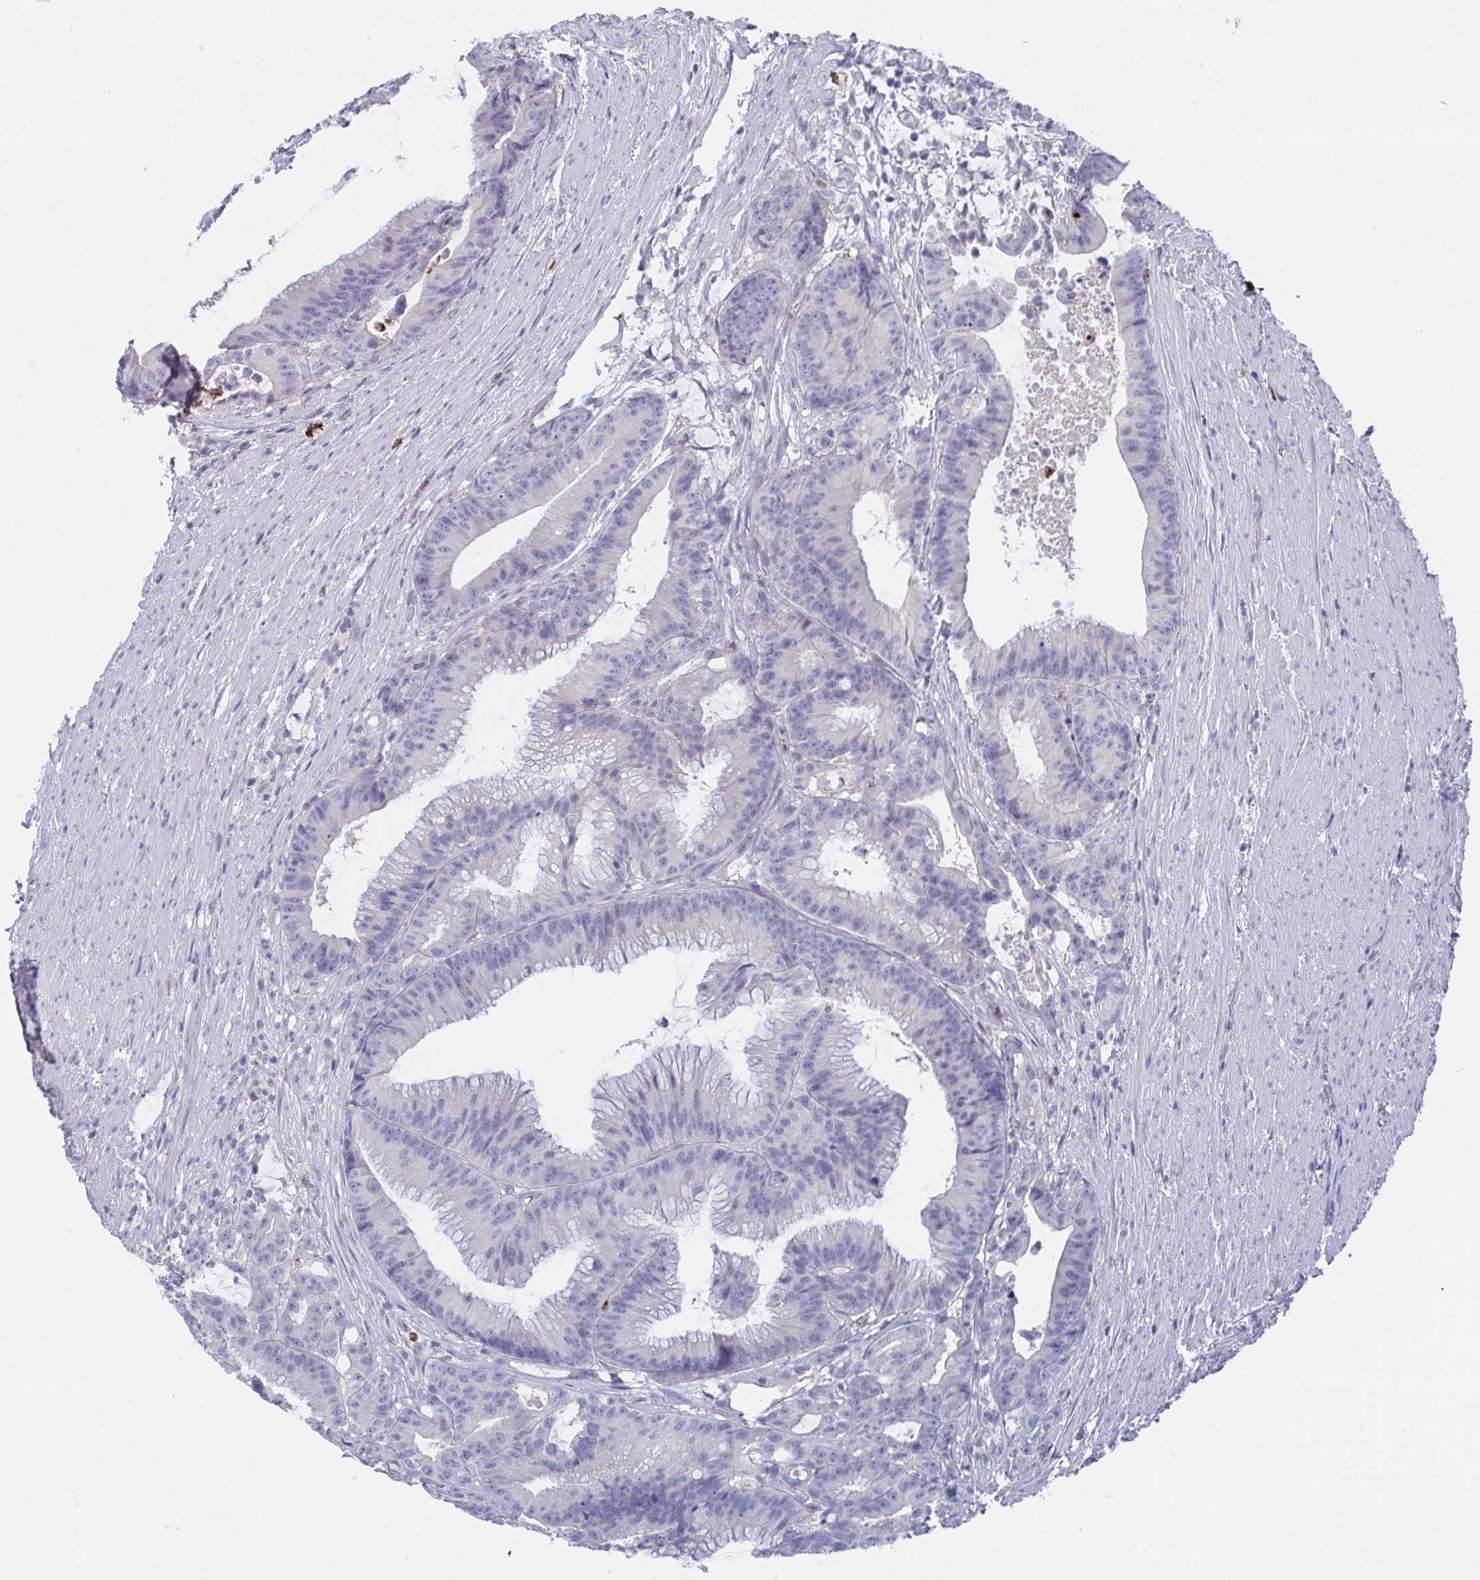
{"staining": {"intensity": "negative", "quantity": "none", "location": "none"}, "tissue": "colorectal cancer", "cell_type": "Tumor cells", "image_type": "cancer", "snomed": [{"axis": "morphology", "description": "Adenocarcinoma, NOS"}, {"axis": "topography", "description": "Colon"}], "caption": "Immunohistochemical staining of colorectal adenocarcinoma exhibits no significant staining in tumor cells.", "gene": "KCNK5", "patient": {"sex": "female", "age": 78}}